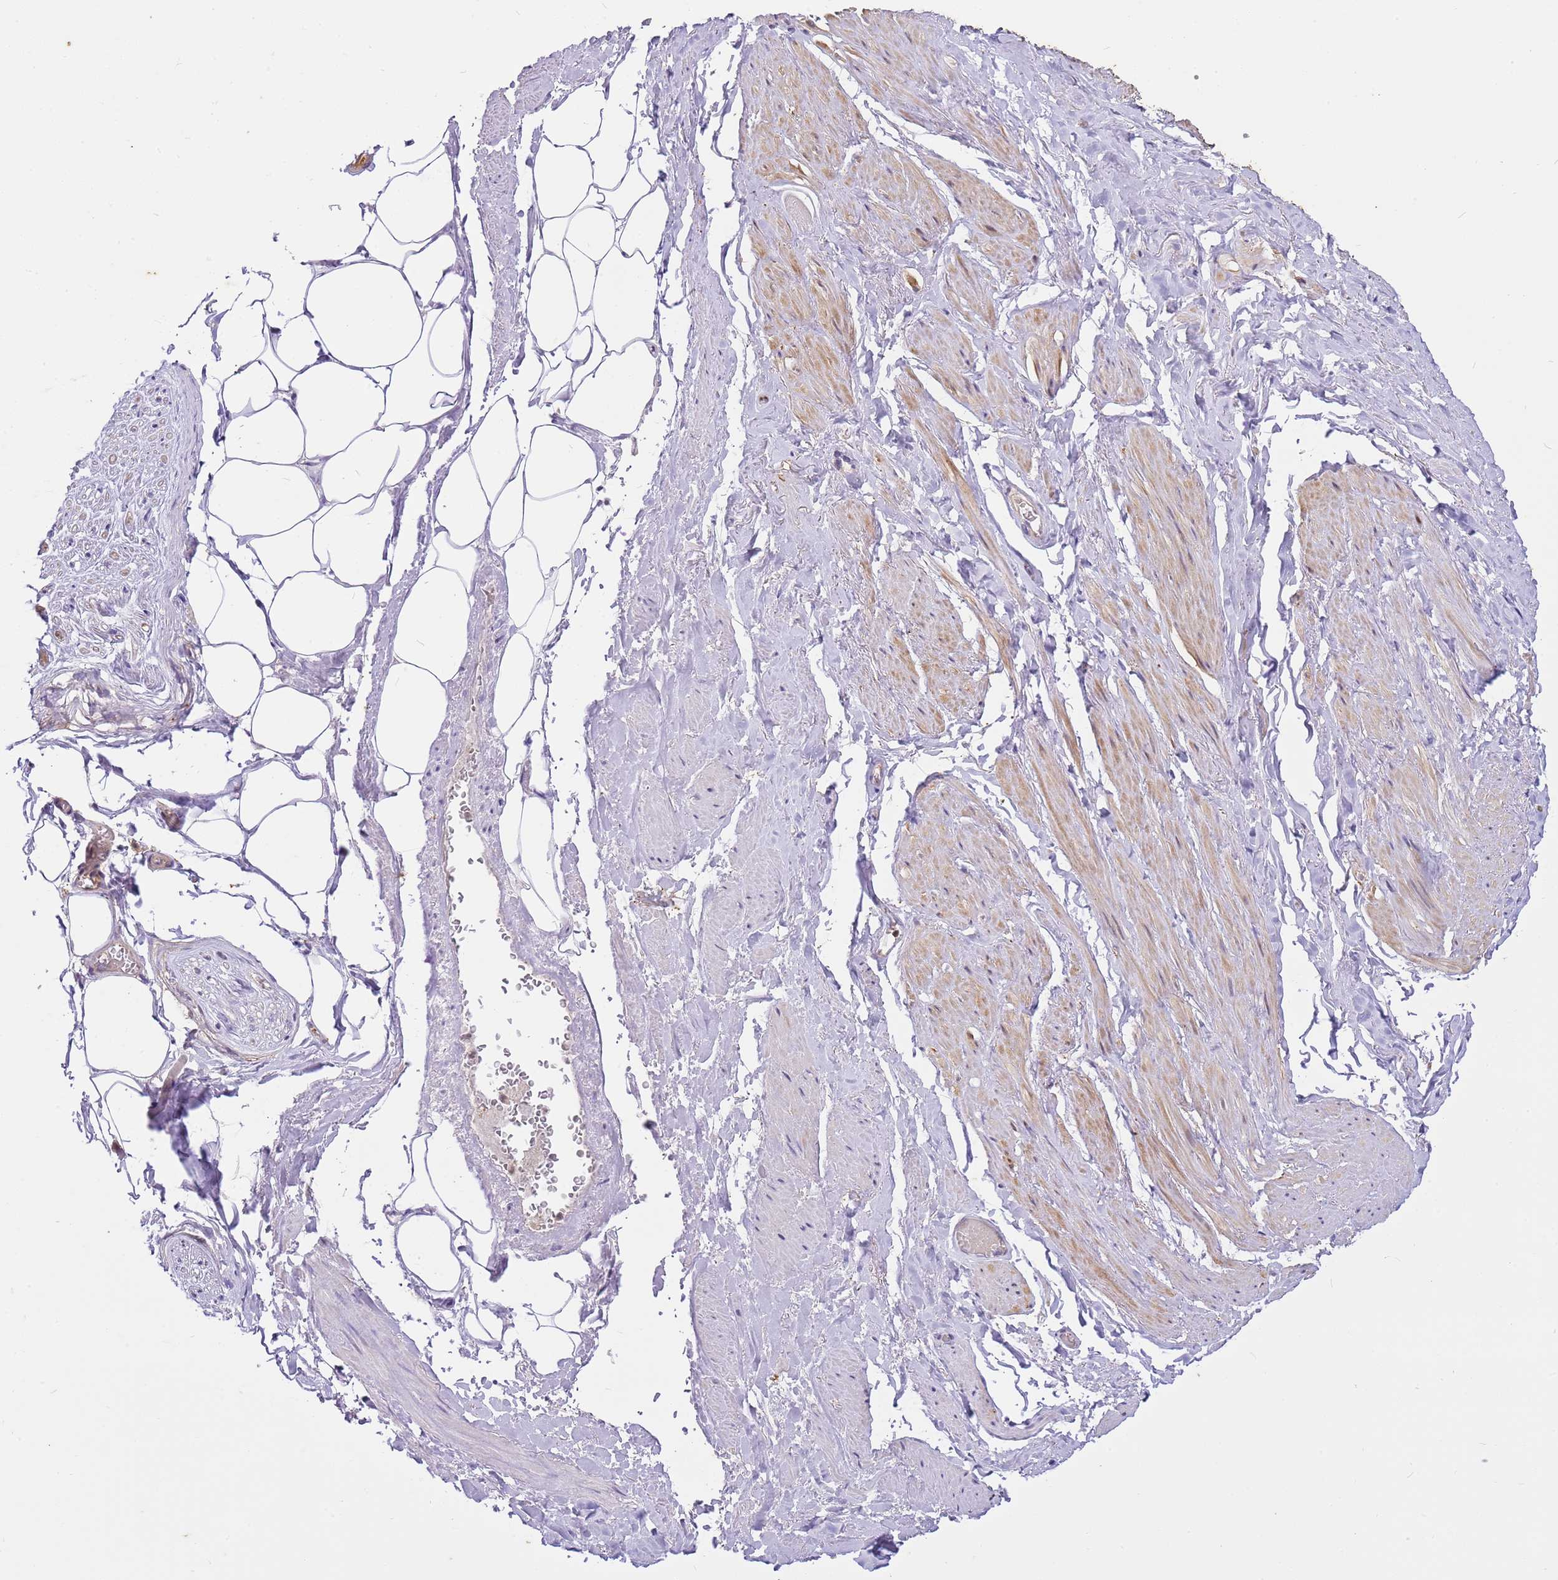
{"staining": {"intensity": "negative", "quantity": "none", "location": "none"}, "tissue": "adipose tissue", "cell_type": "Adipocytes", "image_type": "normal", "snomed": [{"axis": "morphology", "description": "Normal tissue, NOS"}, {"axis": "morphology", "description": "Adenocarcinoma, Low grade"}, {"axis": "topography", "description": "Prostate"}, {"axis": "topography", "description": "Peripheral nerve tissue"}], "caption": "A photomicrograph of adipose tissue stained for a protein displays no brown staining in adipocytes.", "gene": "RFK", "patient": {"sex": "male", "age": 63}}